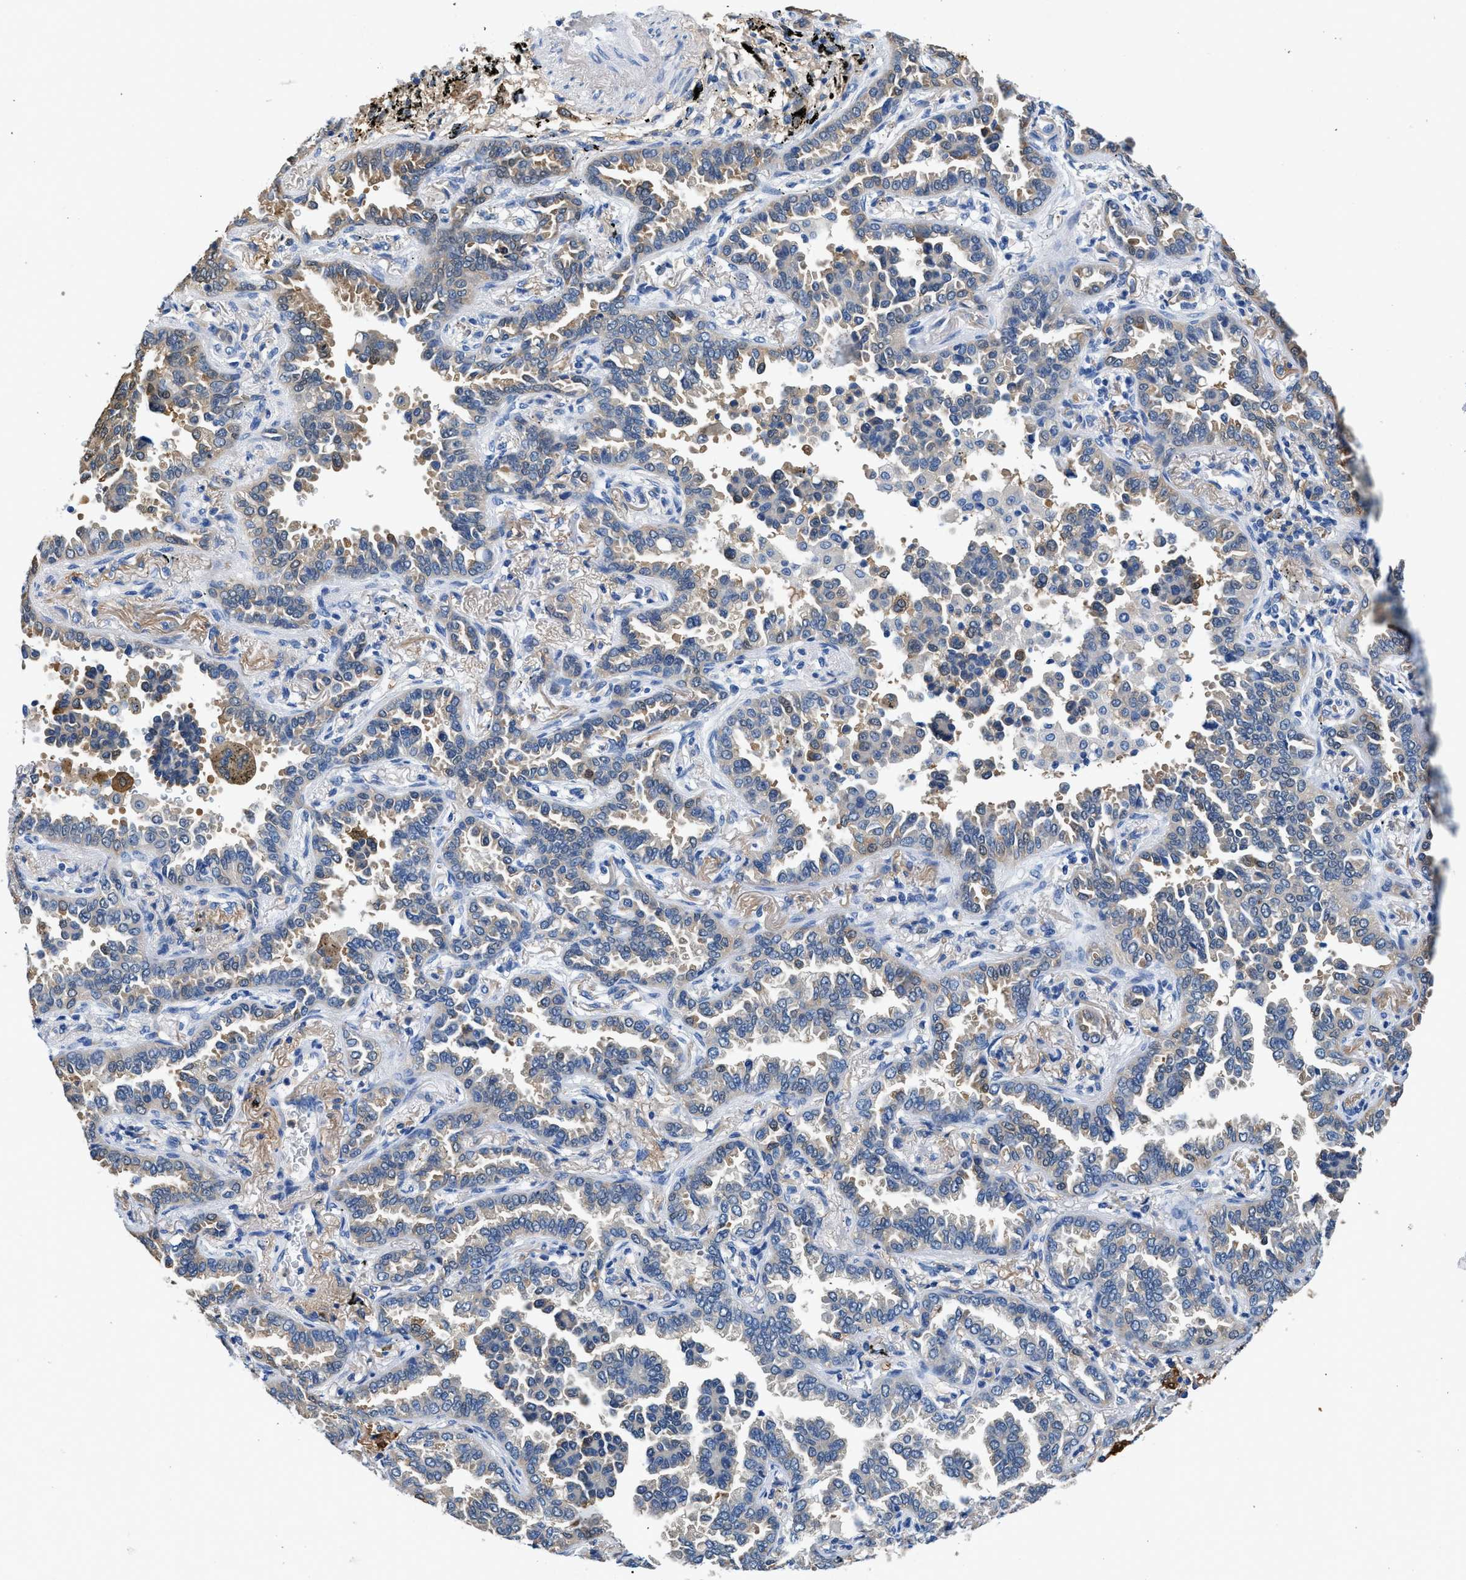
{"staining": {"intensity": "weak", "quantity": "<25%", "location": "cytoplasmic/membranous"}, "tissue": "lung cancer", "cell_type": "Tumor cells", "image_type": "cancer", "snomed": [{"axis": "morphology", "description": "Normal tissue, NOS"}, {"axis": "morphology", "description": "Adenocarcinoma, NOS"}, {"axis": "topography", "description": "Lung"}], "caption": "A histopathology image of human lung cancer (adenocarcinoma) is negative for staining in tumor cells.", "gene": "FADS6", "patient": {"sex": "male", "age": 59}}